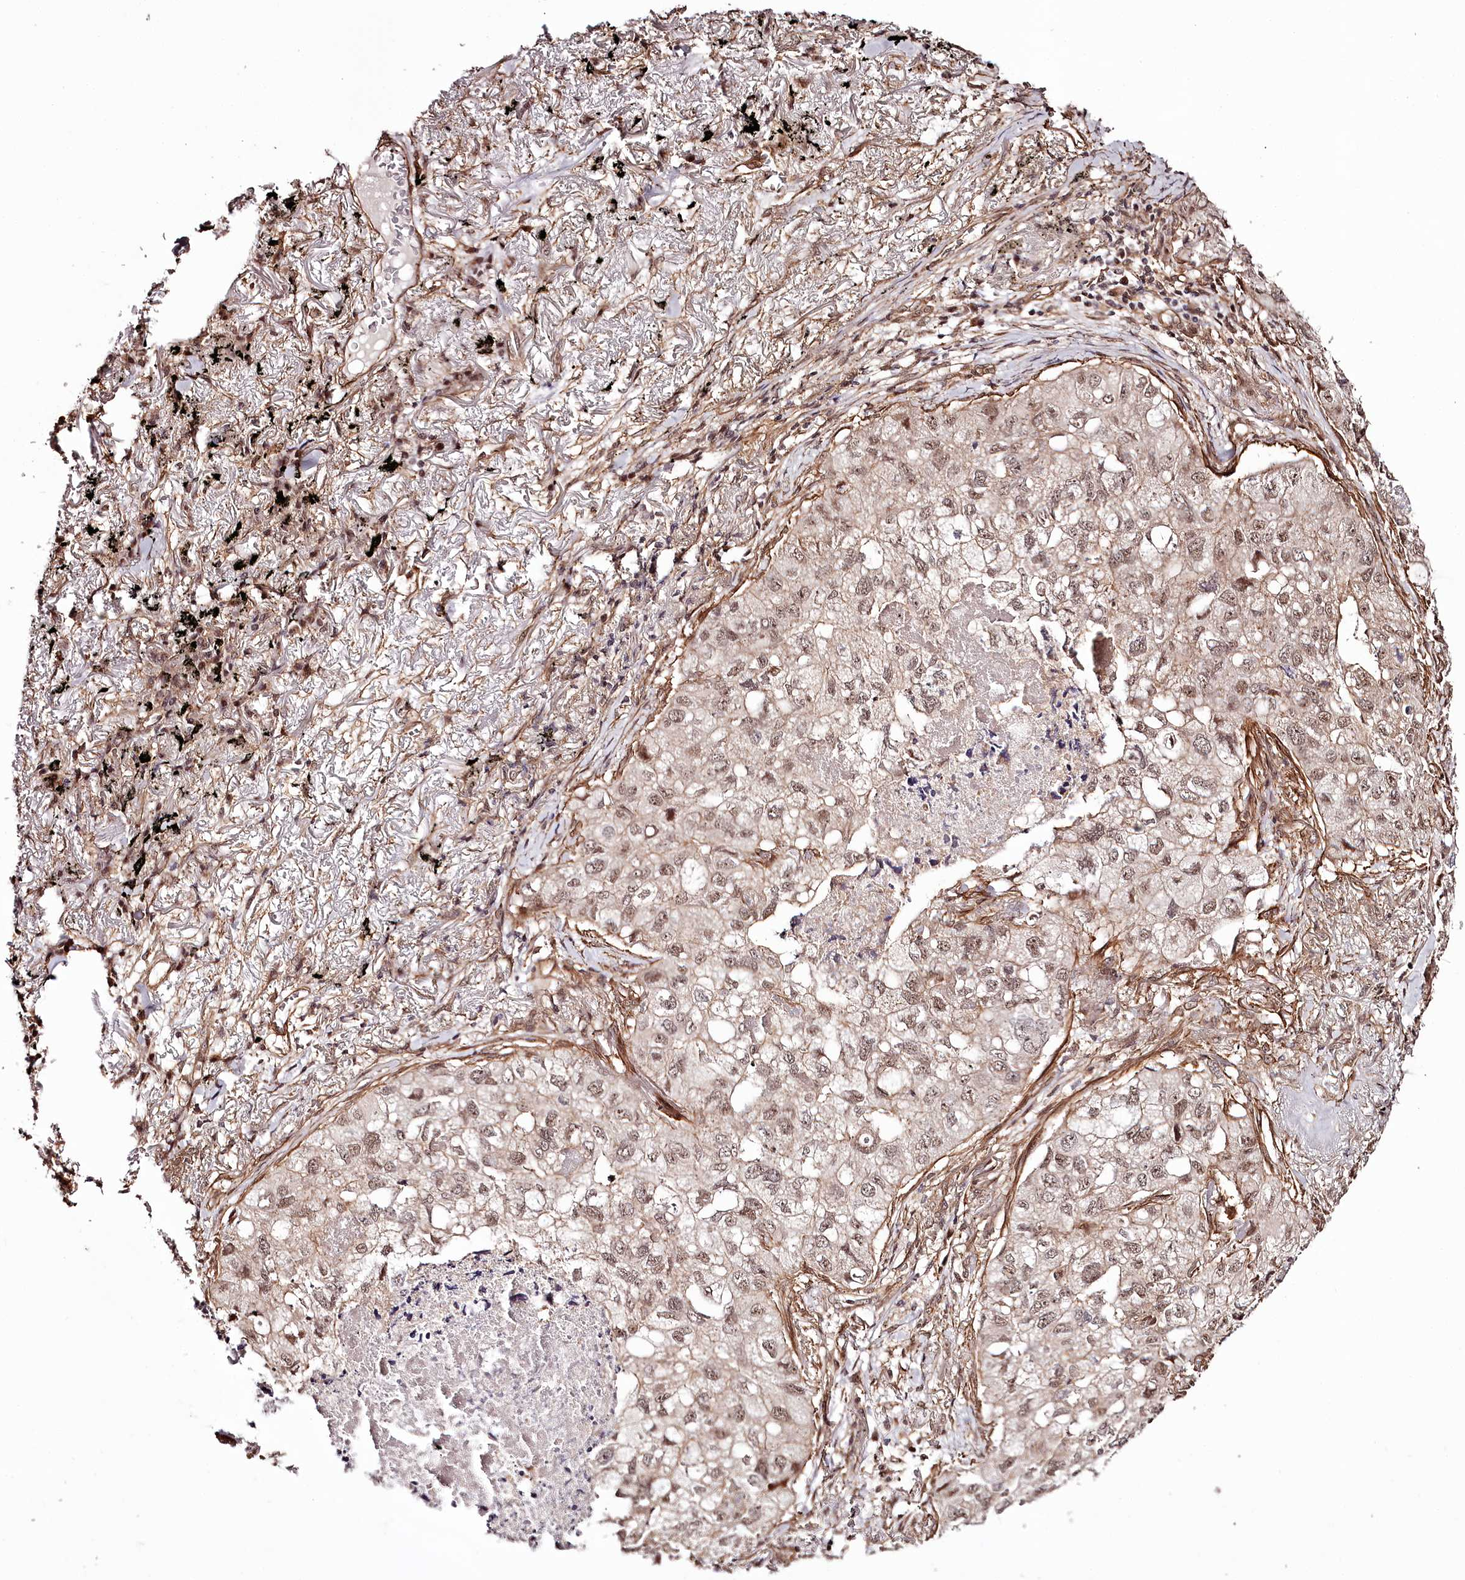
{"staining": {"intensity": "moderate", "quantity": ">75%", "location": "nuclear"}, "tissue": "lung cancer", "cell_type": "Tumor cells", "image_type": "cancer", "snomed": [{"axis": "morphology", "description": "Adenocarcinoma, NOS"}, {"axis": "topography", "description": "Lung"}], "caption": "The histopathology image exhibits immunohistochemical staining of adenocarcinoma (lung). There is moderate nuclear positivity is present in about >75% of tumor cells.", "gene": "TTC33", "patient": {"sex": "male", "age": 65}}